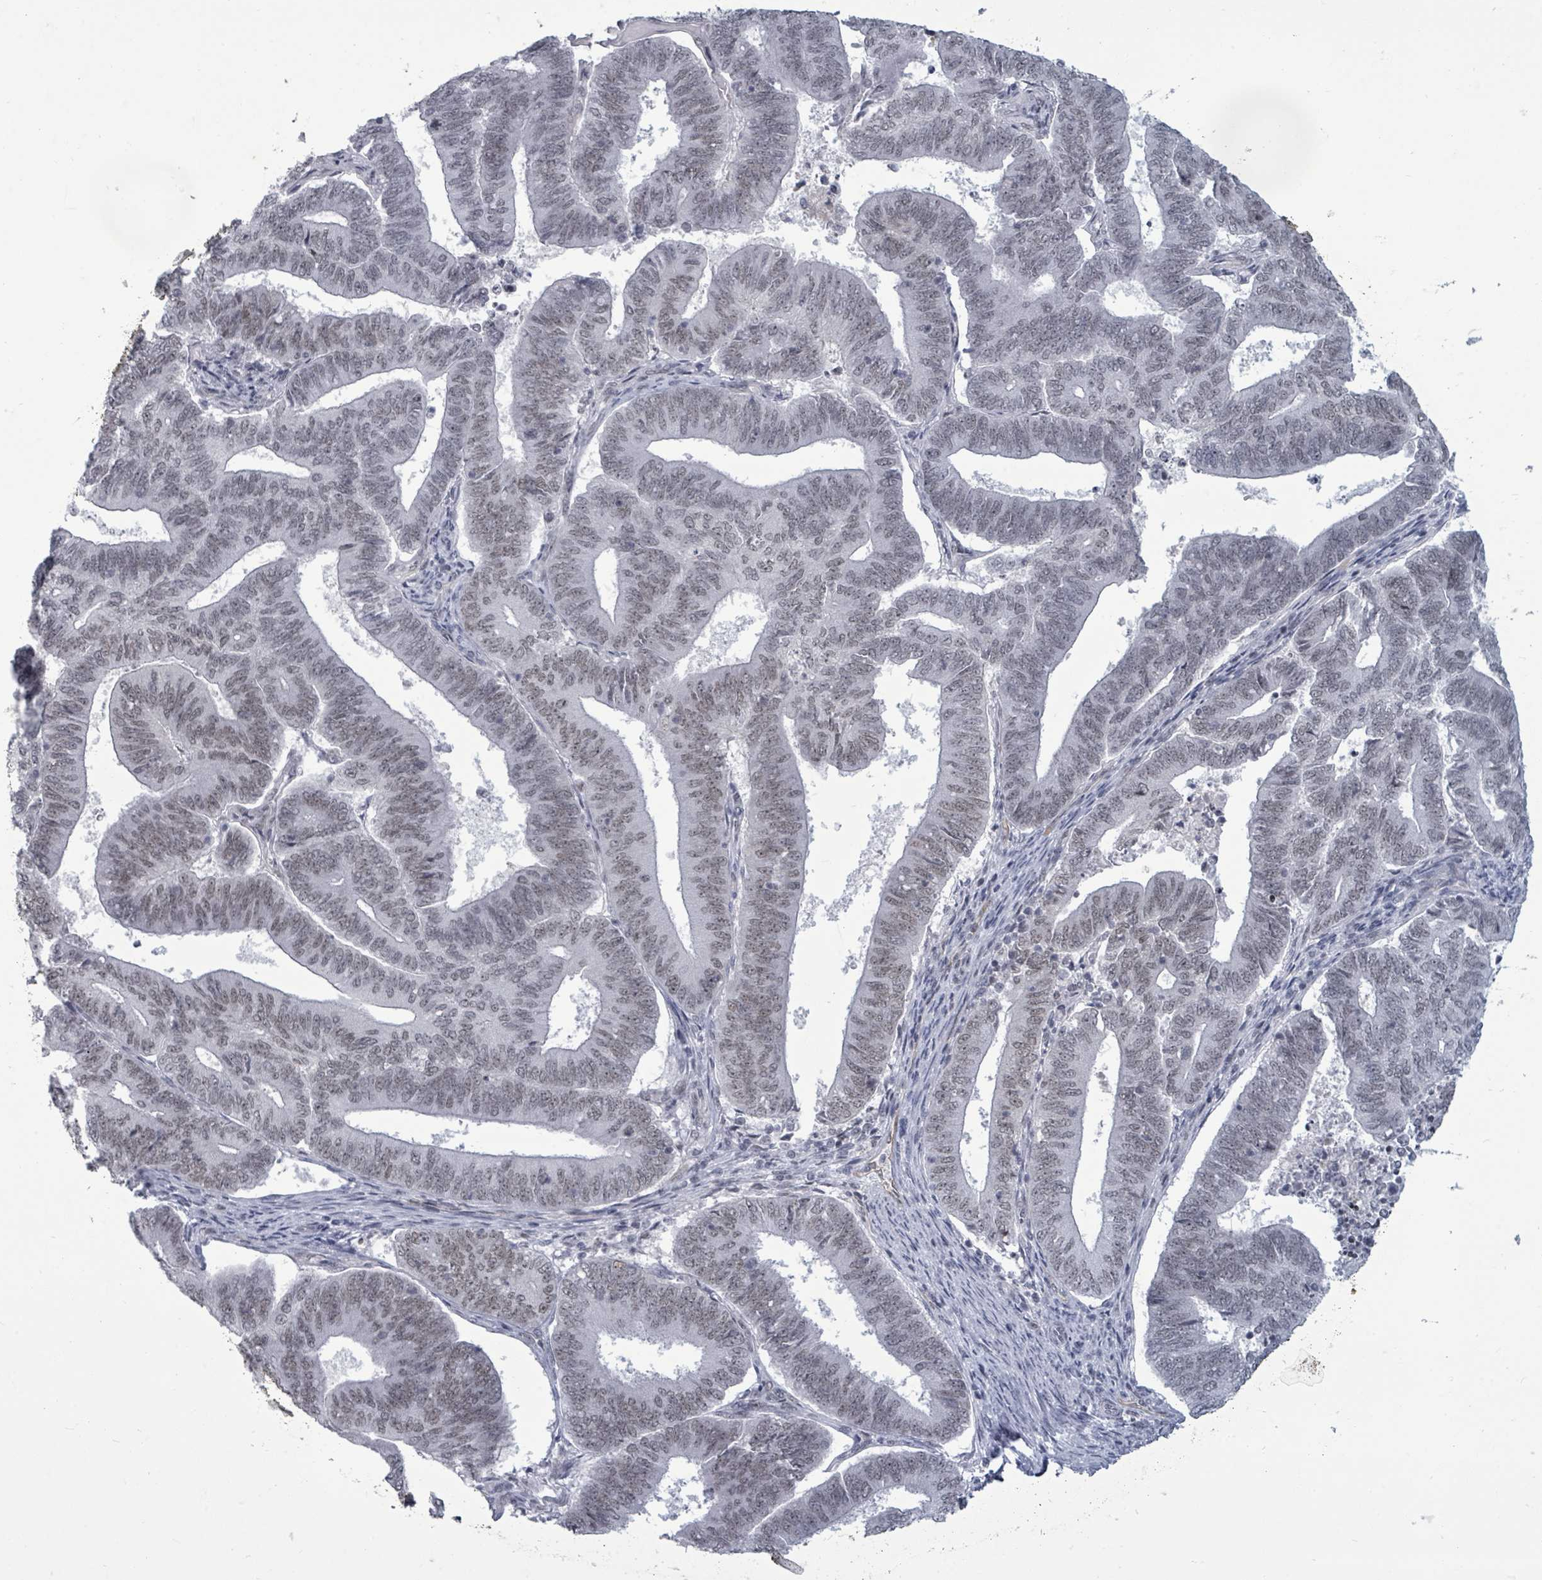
{"staining": {"intensity": "weak", "quantity": "25%-75%", "location": "nuclear"}, "tissue": "endometrial cancer", "cell_type": "Tumor cells", "image_type": "cancer", "snomed": [{"axis": "morphology", "description": "Adenocarcinoma, NOS"}, {"axis": "topography", "description": "Endometrium"}], "caption": "Immunohistochemistry (IHC) image of neoplastic tissue: human adenocarcinoma (endometrial) stained using immunohistochemistry demonstrates low levels of weak protein expression localized specifically in the nuclear of tumor cells, appearing as a nuclear brown color.", "gene": "ERCC5", "patient": {"sex": "female", "age": 70}}